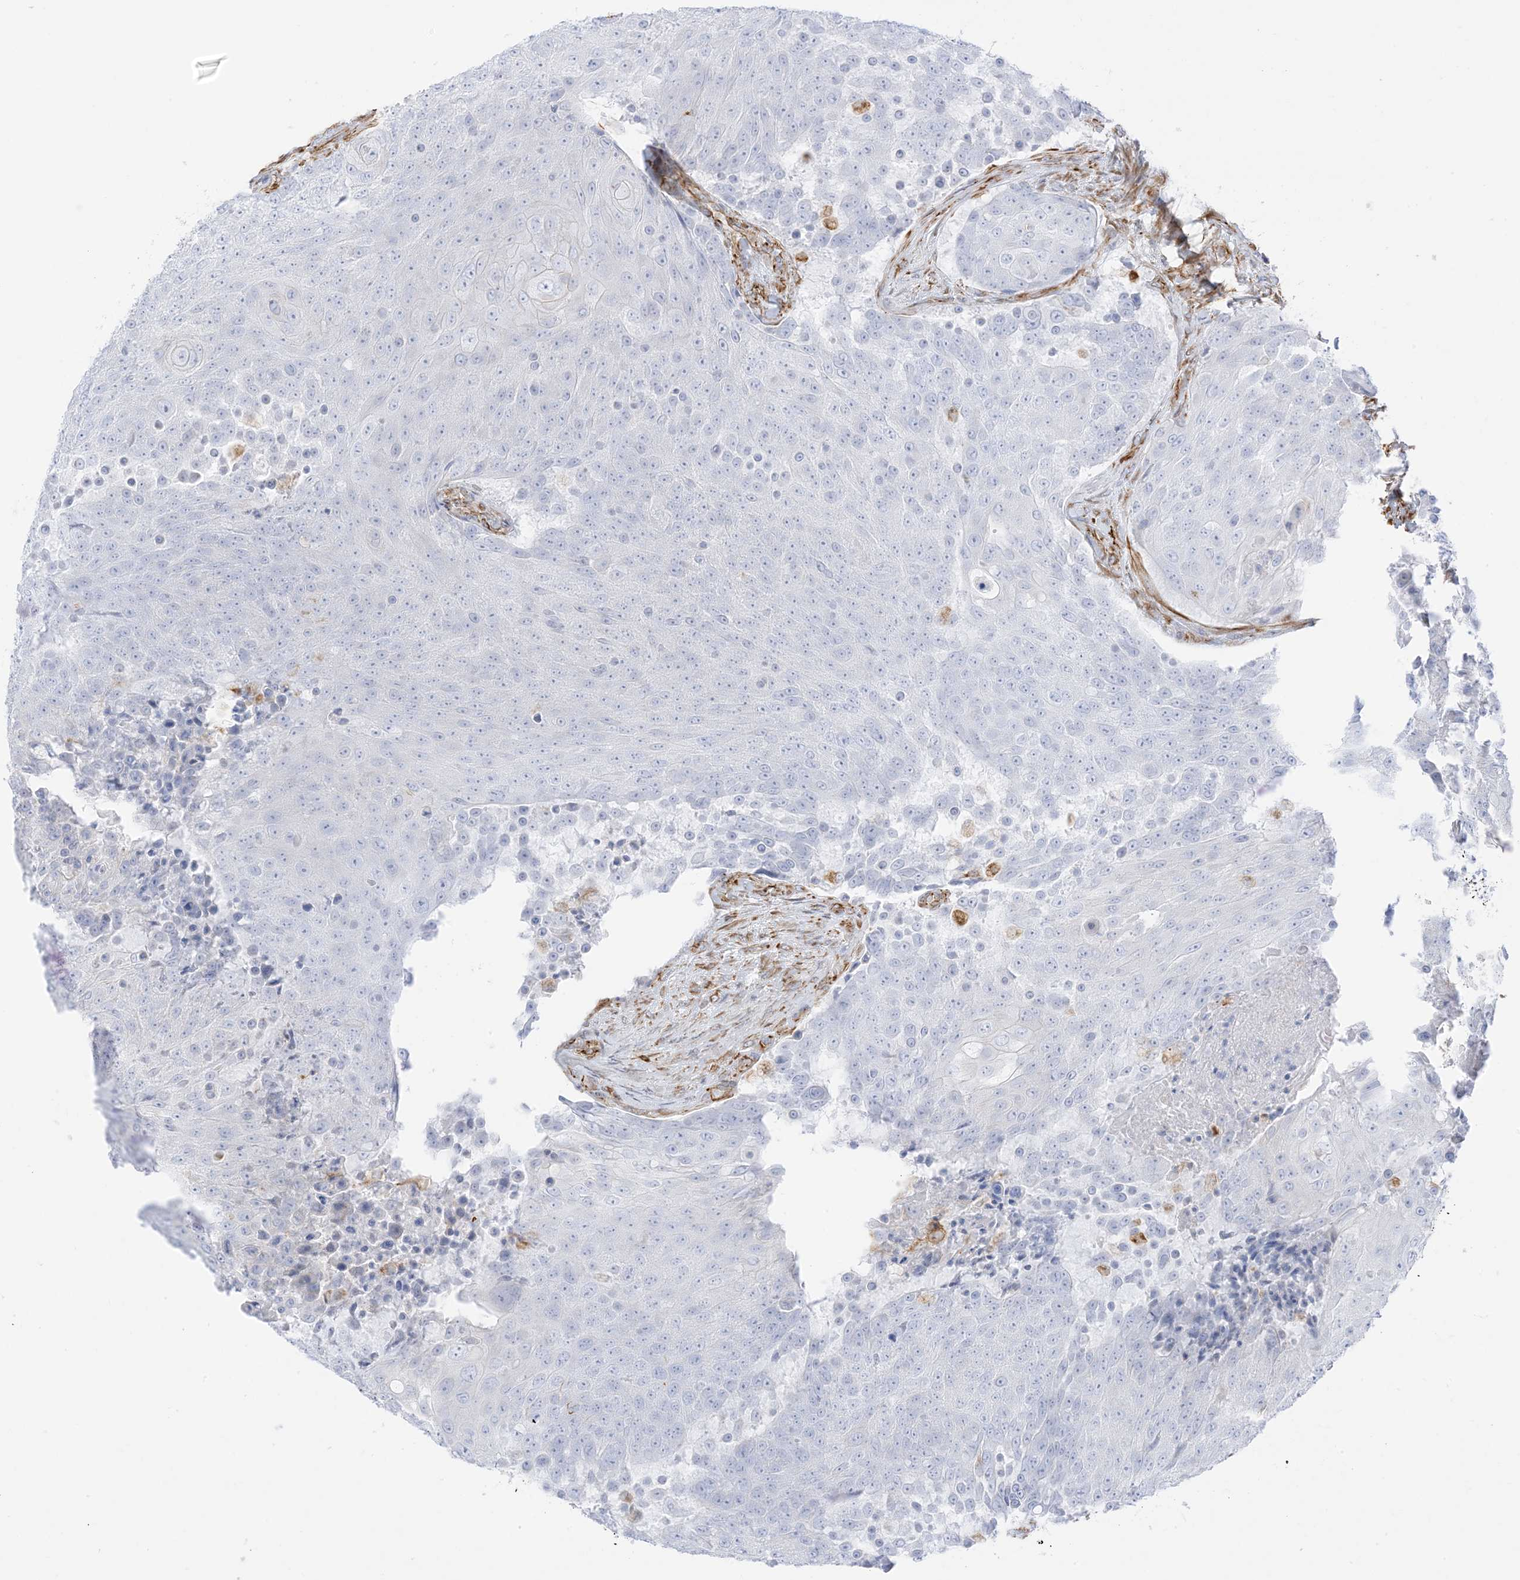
{"staining": {"intensity": "negative", "quantity": "none", "location": "none"}, "tissue": "urothelial cancer", "cell_type": "Tumor cells", "image_type": "cancer", "snomed": [{"axis": "morphology", "description": "Urothelial carcinoma, High grade"}, {"axis": "topography", "description": "Urinary bladder"}], "caption": "Immunohistochemical staining of urothelial carcinoma (high-grade) demonstrates no significant positivity in tumor cells.", "gene": "PID1", "patient": {"sex": "female", "age": 63}}